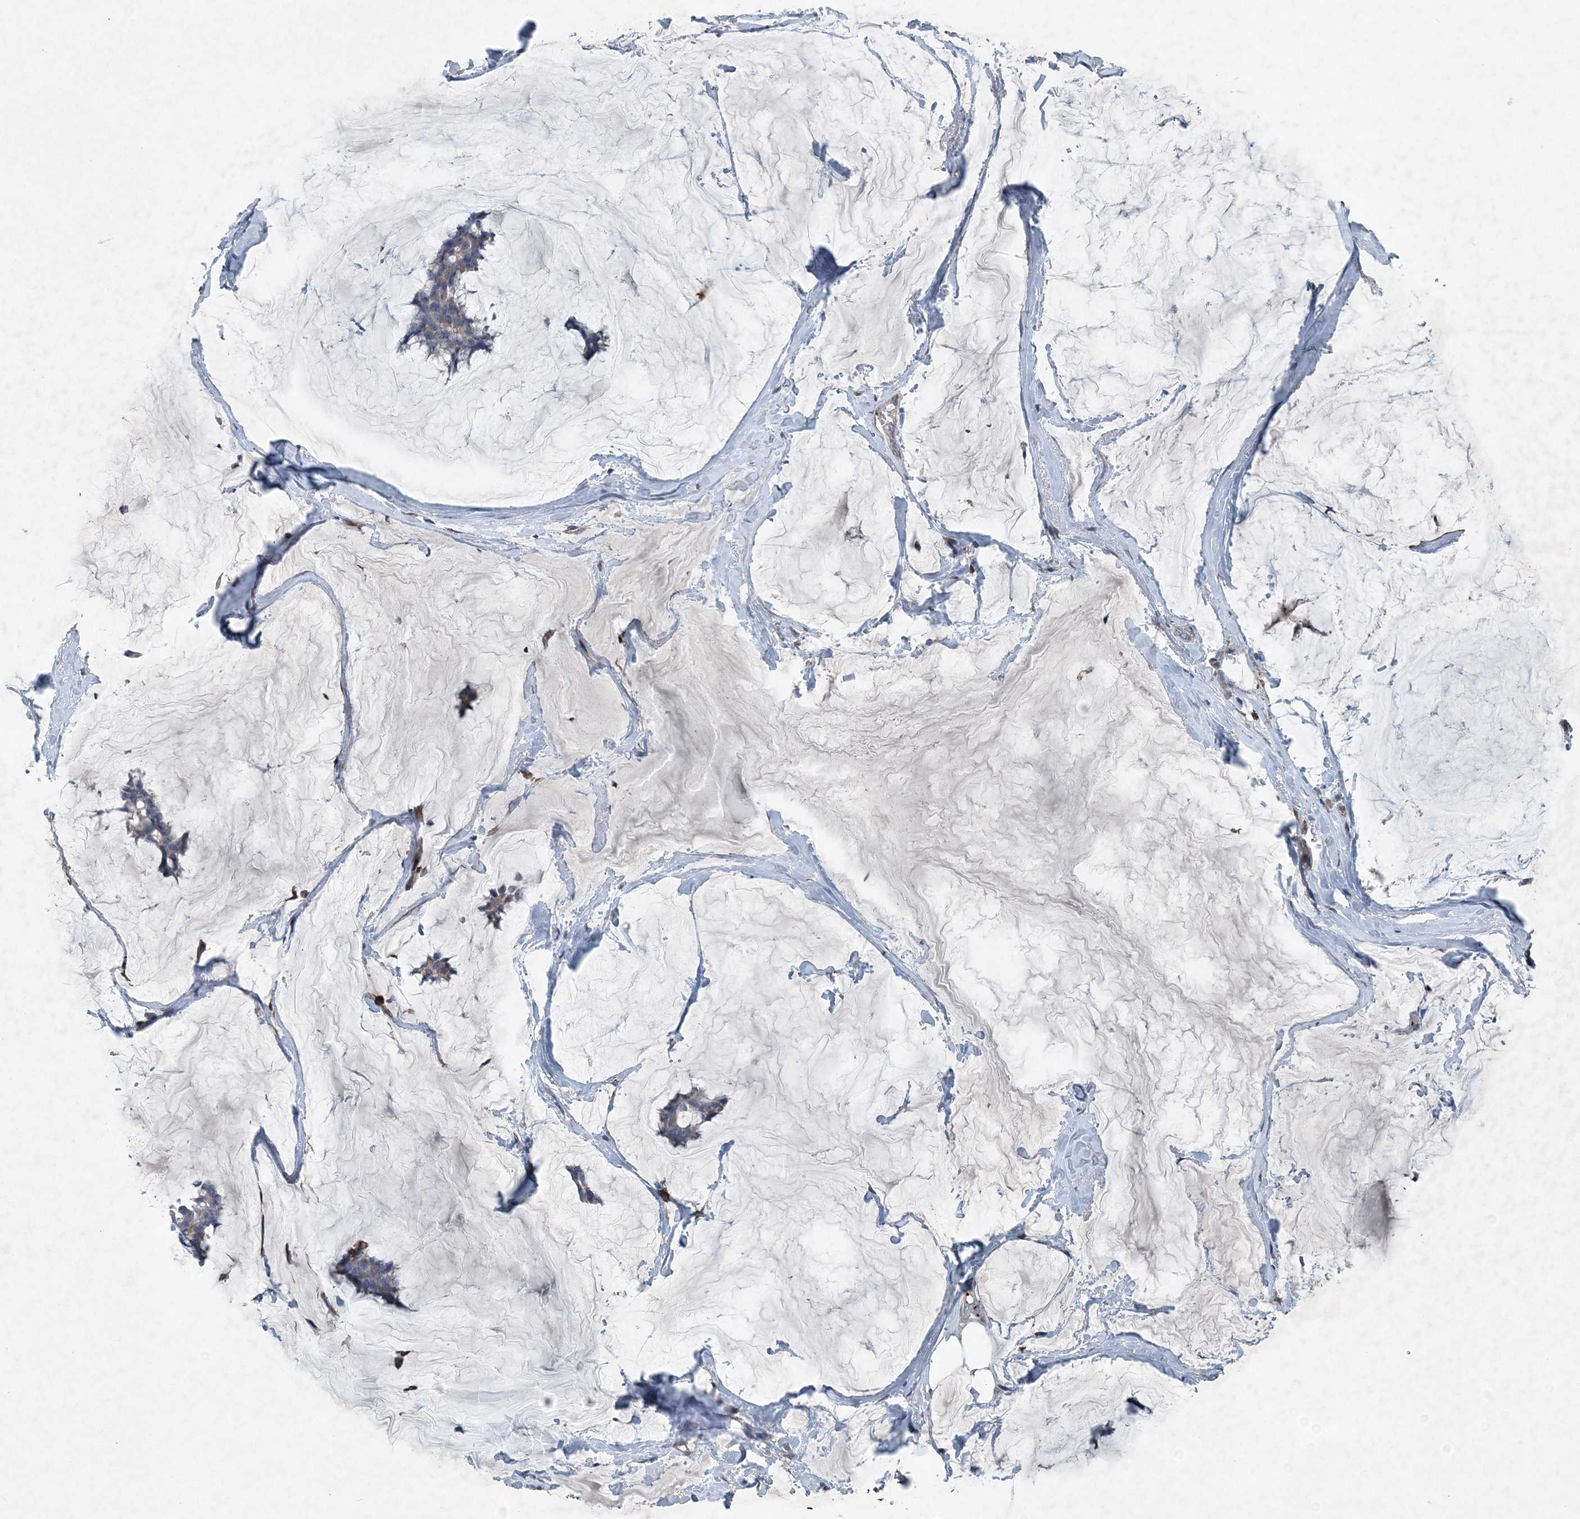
{"staining": {"intensity": "negative", "quantity": "none", "location": "none"}, "tissue": "breast cancer", "cell_type": "Tumor cells", "image_type": "cancer", "snomed": [{"axis": "morphology", "description": "Duct carcinoma"}, {"axis": "topography", "description": "Breast"}], "caption": "There is no significant staining in tumor cells of breast cancer (intraductal carcinoma).", "gene": "DGUOK", "patient": {"sex": "female", "age": 93}}